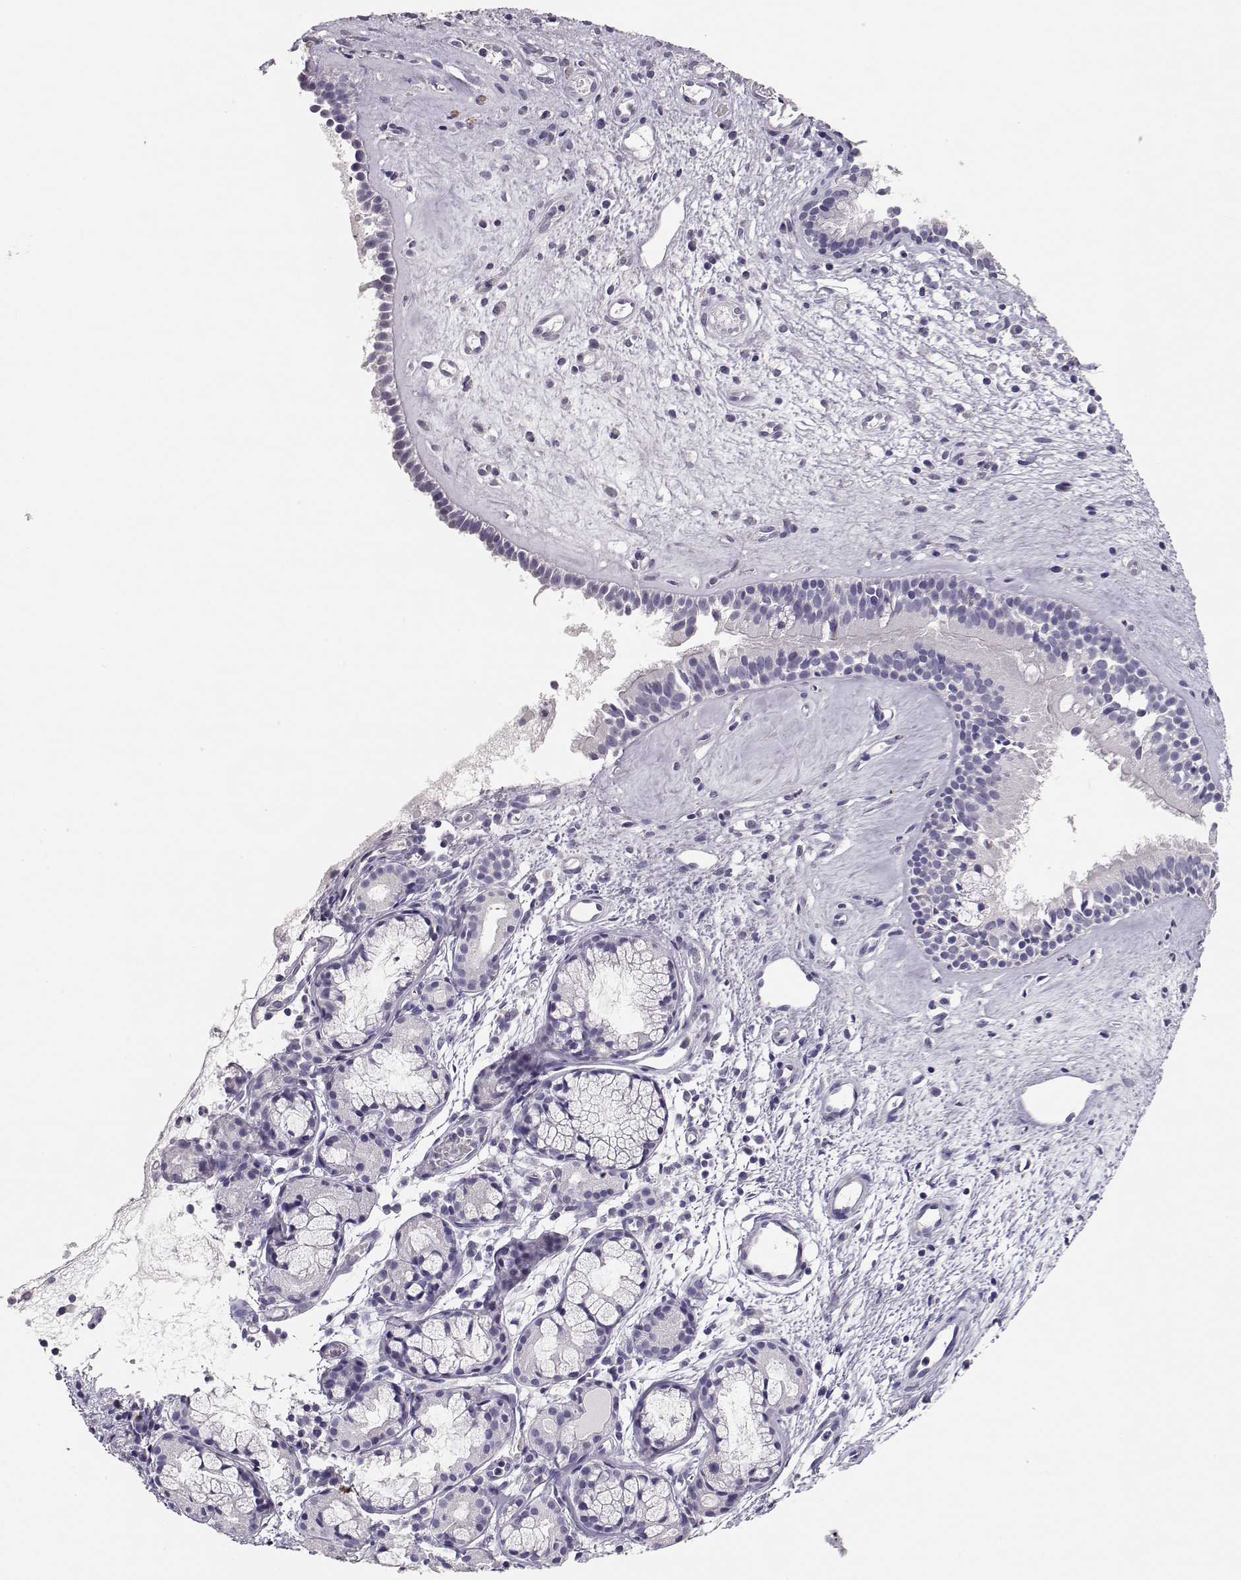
{"staining": {"intensity": "negative", "quantity": "none", "location": "none"}, "tissue": "nasopharynx", "cell_type": "Respiratory epithelial cells", "image_type": "normal", "snomed": [{"axis": "morphology", "description": "Normal tissue, NOS"}, {"axis": "topography", "description": "Nasopharynx"}], "caption": "This is a micrograph of IHC staining of benign nasopharynx, which shows no staining in respiratory epithelial cells.", "gene": "MAGEC1", "patient": {"sex": "male", "age": 29}}